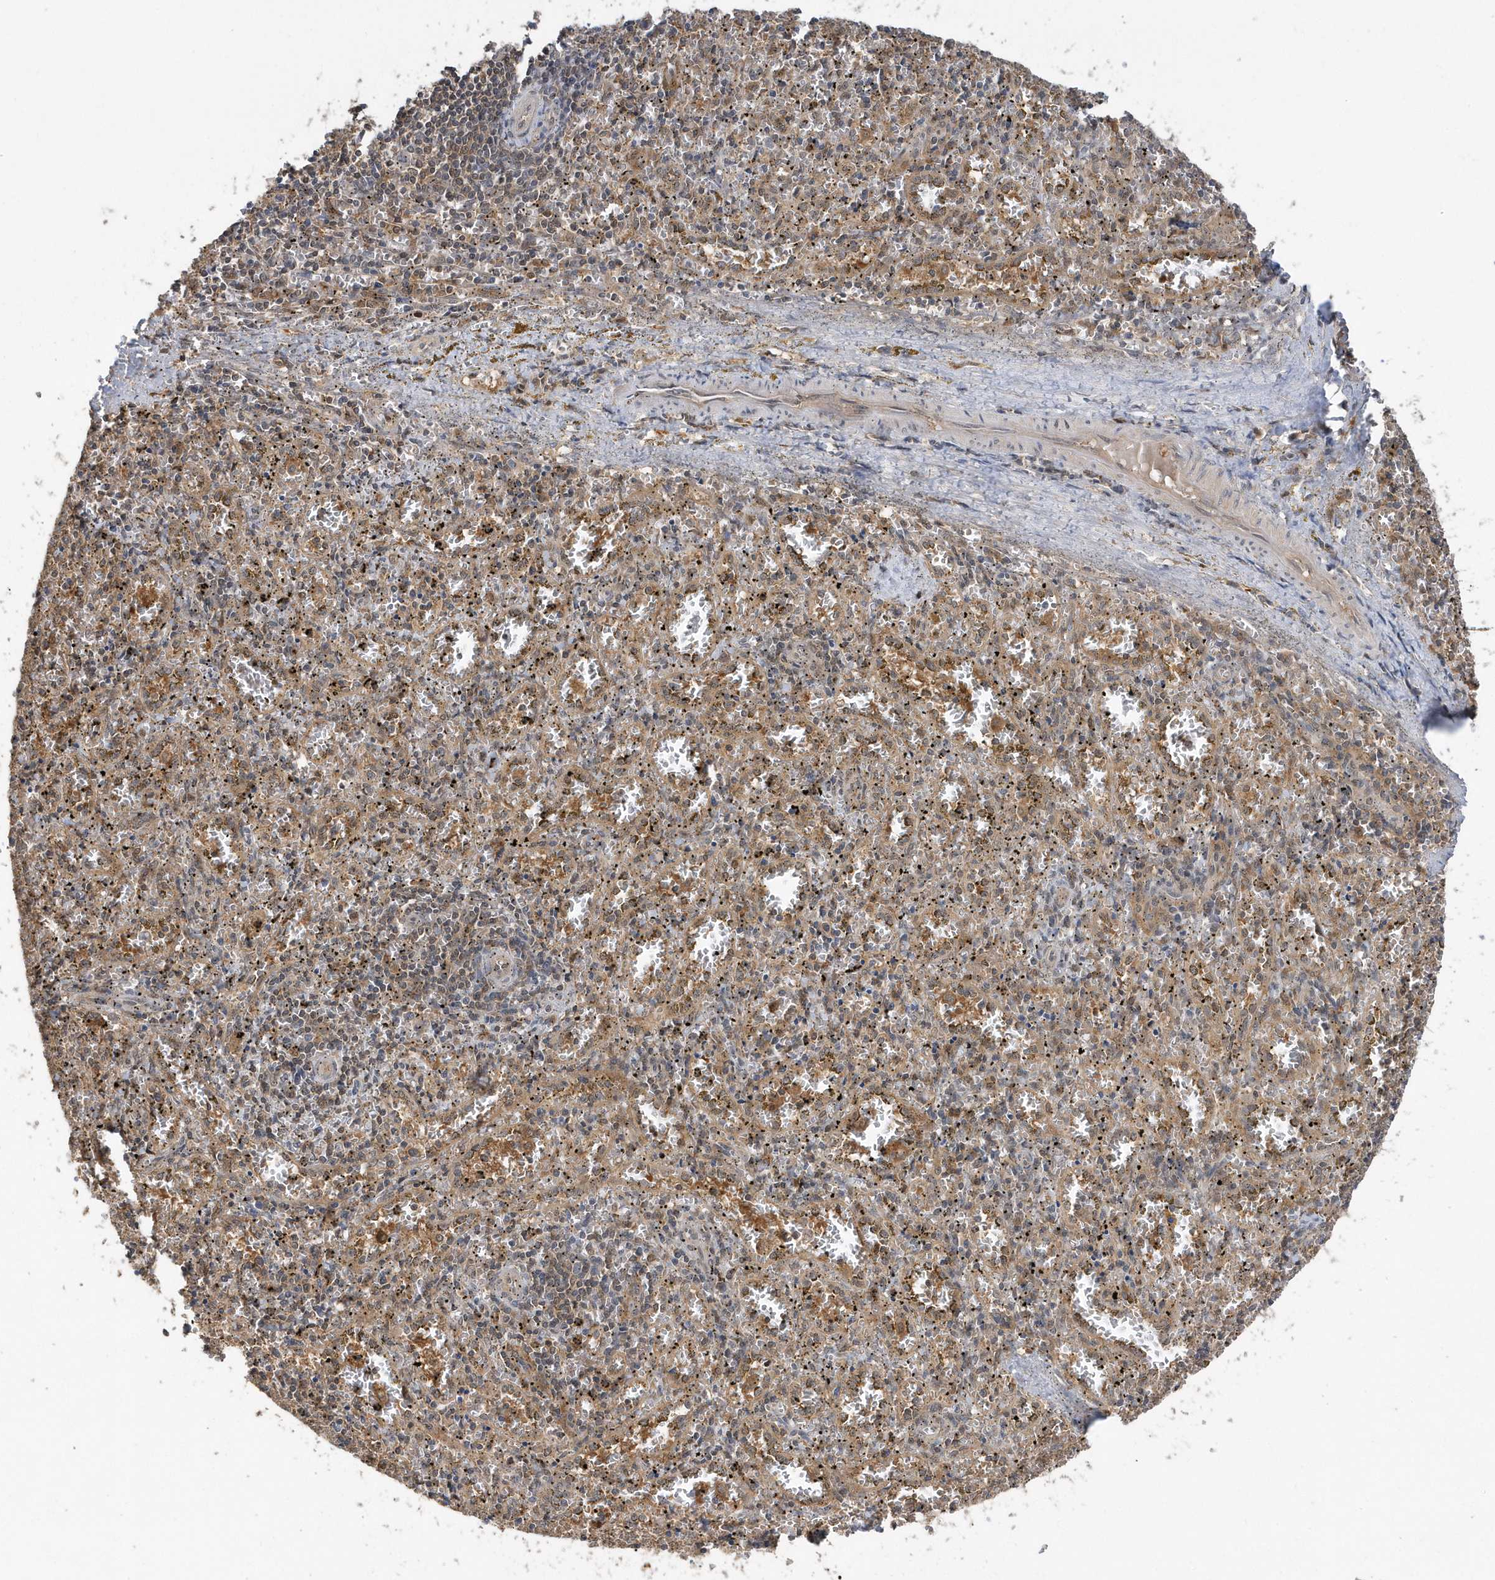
{"staining": {"intensity": "moderate", "quantity": "<25%", "location": "cytoplasmic/membranous"}, "tissue": "spleen", "cell_type": "Cells in red pulp", "image_type": "normal", "snomed": [{"axis": "morphology", "description": "Normal tissue, NOS"}, {"axis": "topography", "description": "Spleen"}], "caption": "Spleen stained for a protein exhibits moderate cytoplasmic/membranous positivity in cells in red pulp. The staining was performed using DAB, with brown indicating positive protein expression. Nuclei are stained blue with hematoxylin.", "gene": "RPEL1", "patient": {"sex": "male", "age": 11}}